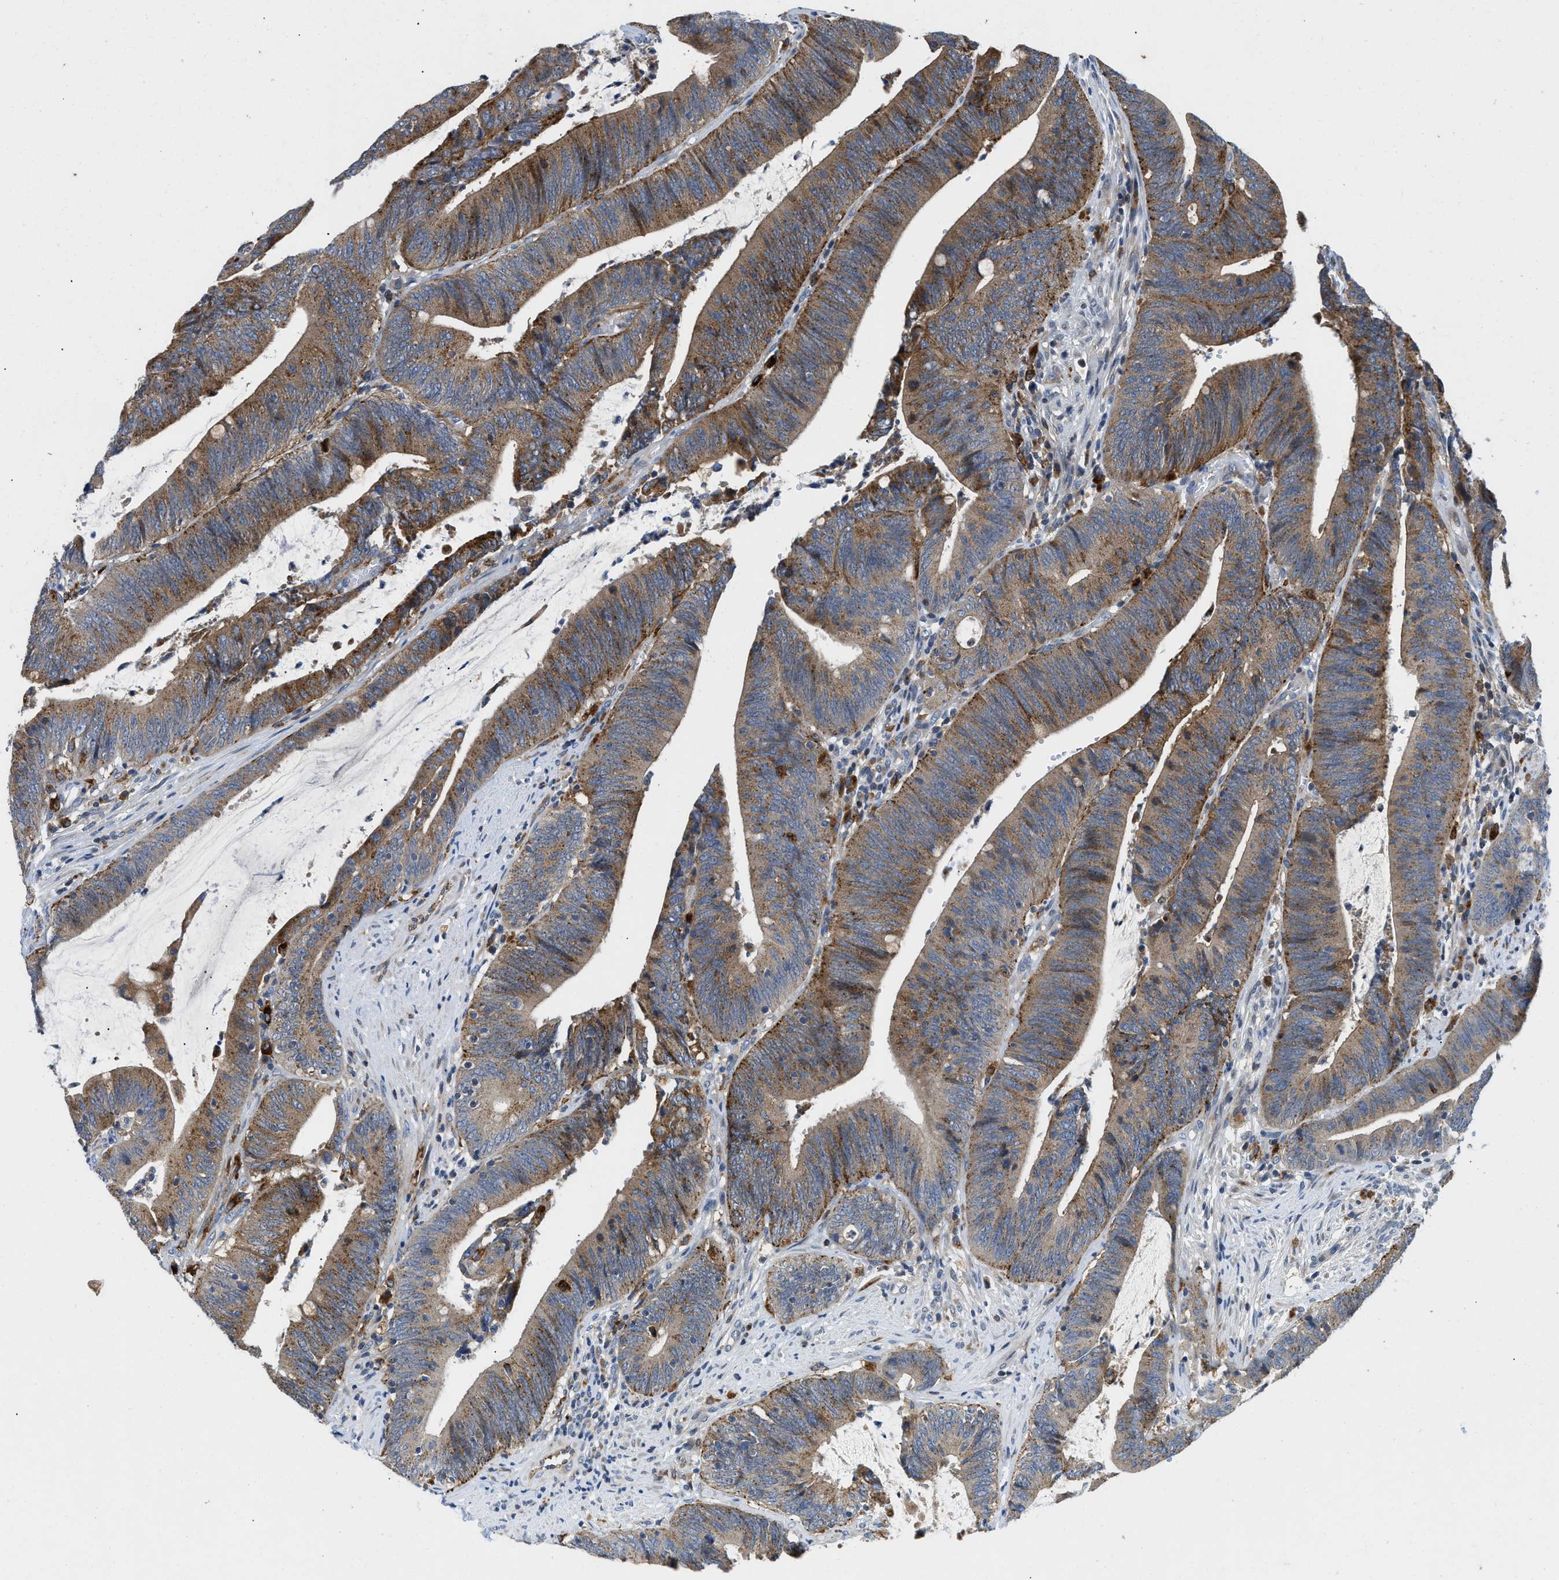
{"staining": {"intensity": "moderate", "quantity": ">75%", "location": "cytoplasmic/membranous"}, "tissue": "colorectal cancer", "cell_type": "Tumor cells", "image_type": "cancer", "snomed": [{"axis": "morphology", "description": "Normal tissue, NOS"}, {"axis": "morphology", "description": "Adenocarcinoma, NOS"}, {"axis": "topography", "description": "Rectum"}], "caption": "IHC of colorectal cancer (adenocarcinoma) exhibits medium levels of moderate cytoplasmic/membranous expression in approximately >75% of tumor cells.", "gene": "ENPP4", "patient": {"sex": "female", "age": 66}}